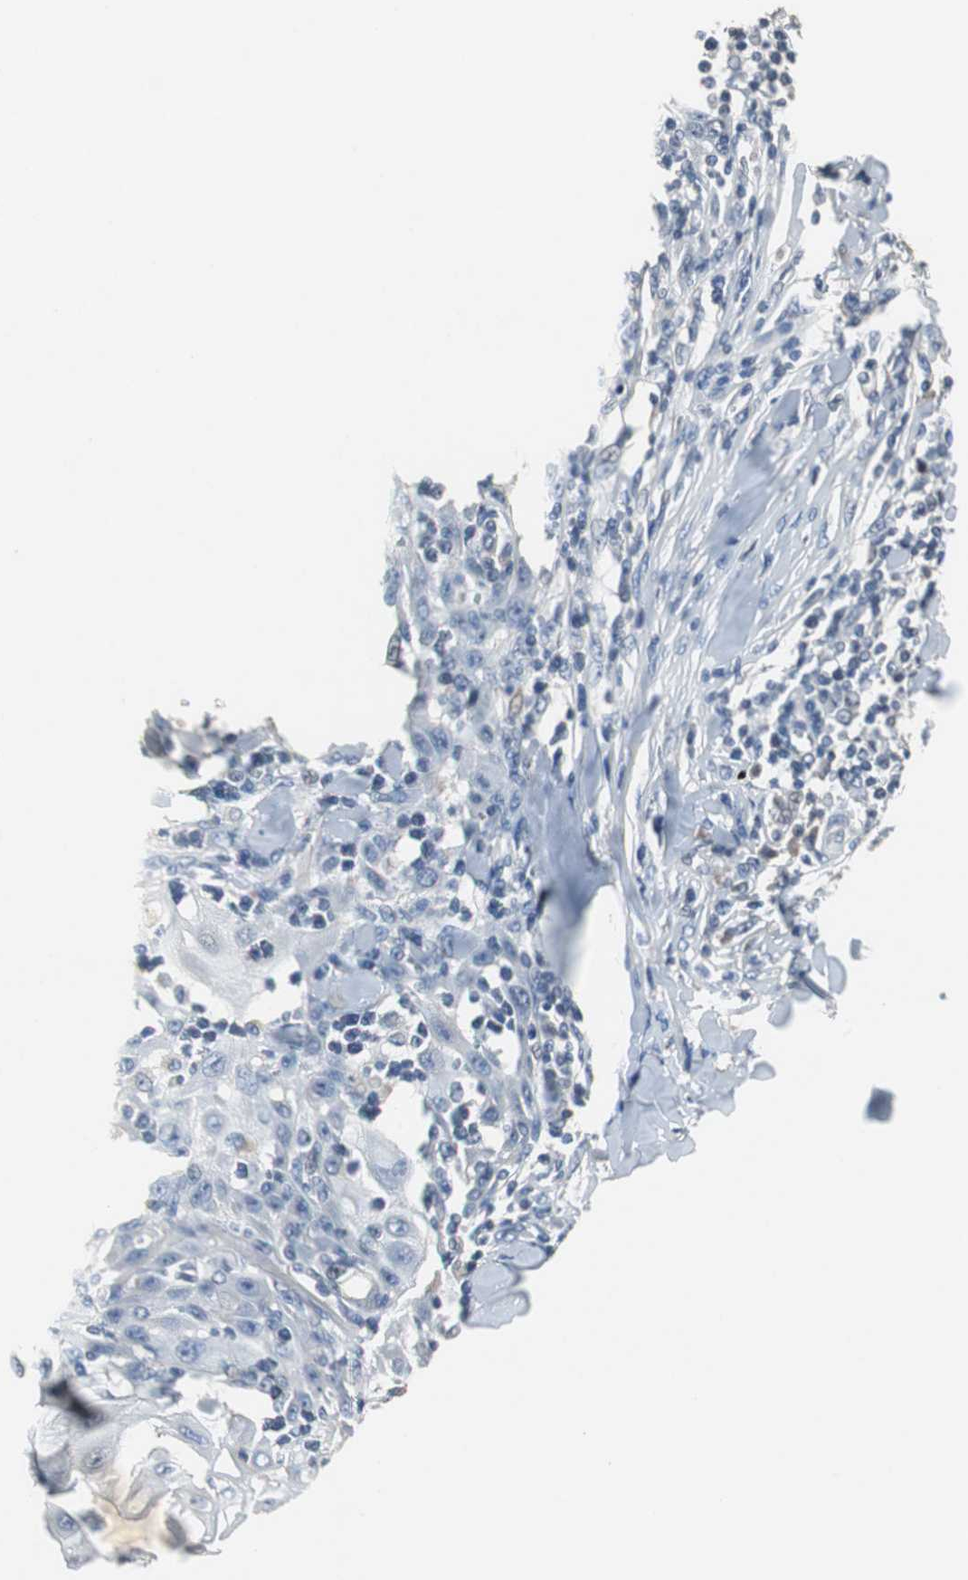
{"staining": {"intensity": "negative", "quantity": "none", "location": "none"}, "tissue": "skin cancer", "cell_type": "Tumor cells", "image_type": "cancer", "snomed": [{"axis": "morphology", "description": "Squamous cell carcinoma, NOS"}, {"axis": "topography", "description": "Skin"}], "caption": "Tumor cells are negative for brown protein staining in skin squamous cell carcinoma. (Immunohistochemistry, brightfield microscopy, high magnification).", "gene": "PCYT1B", "patient": {"sex": "male", "age": 24}}